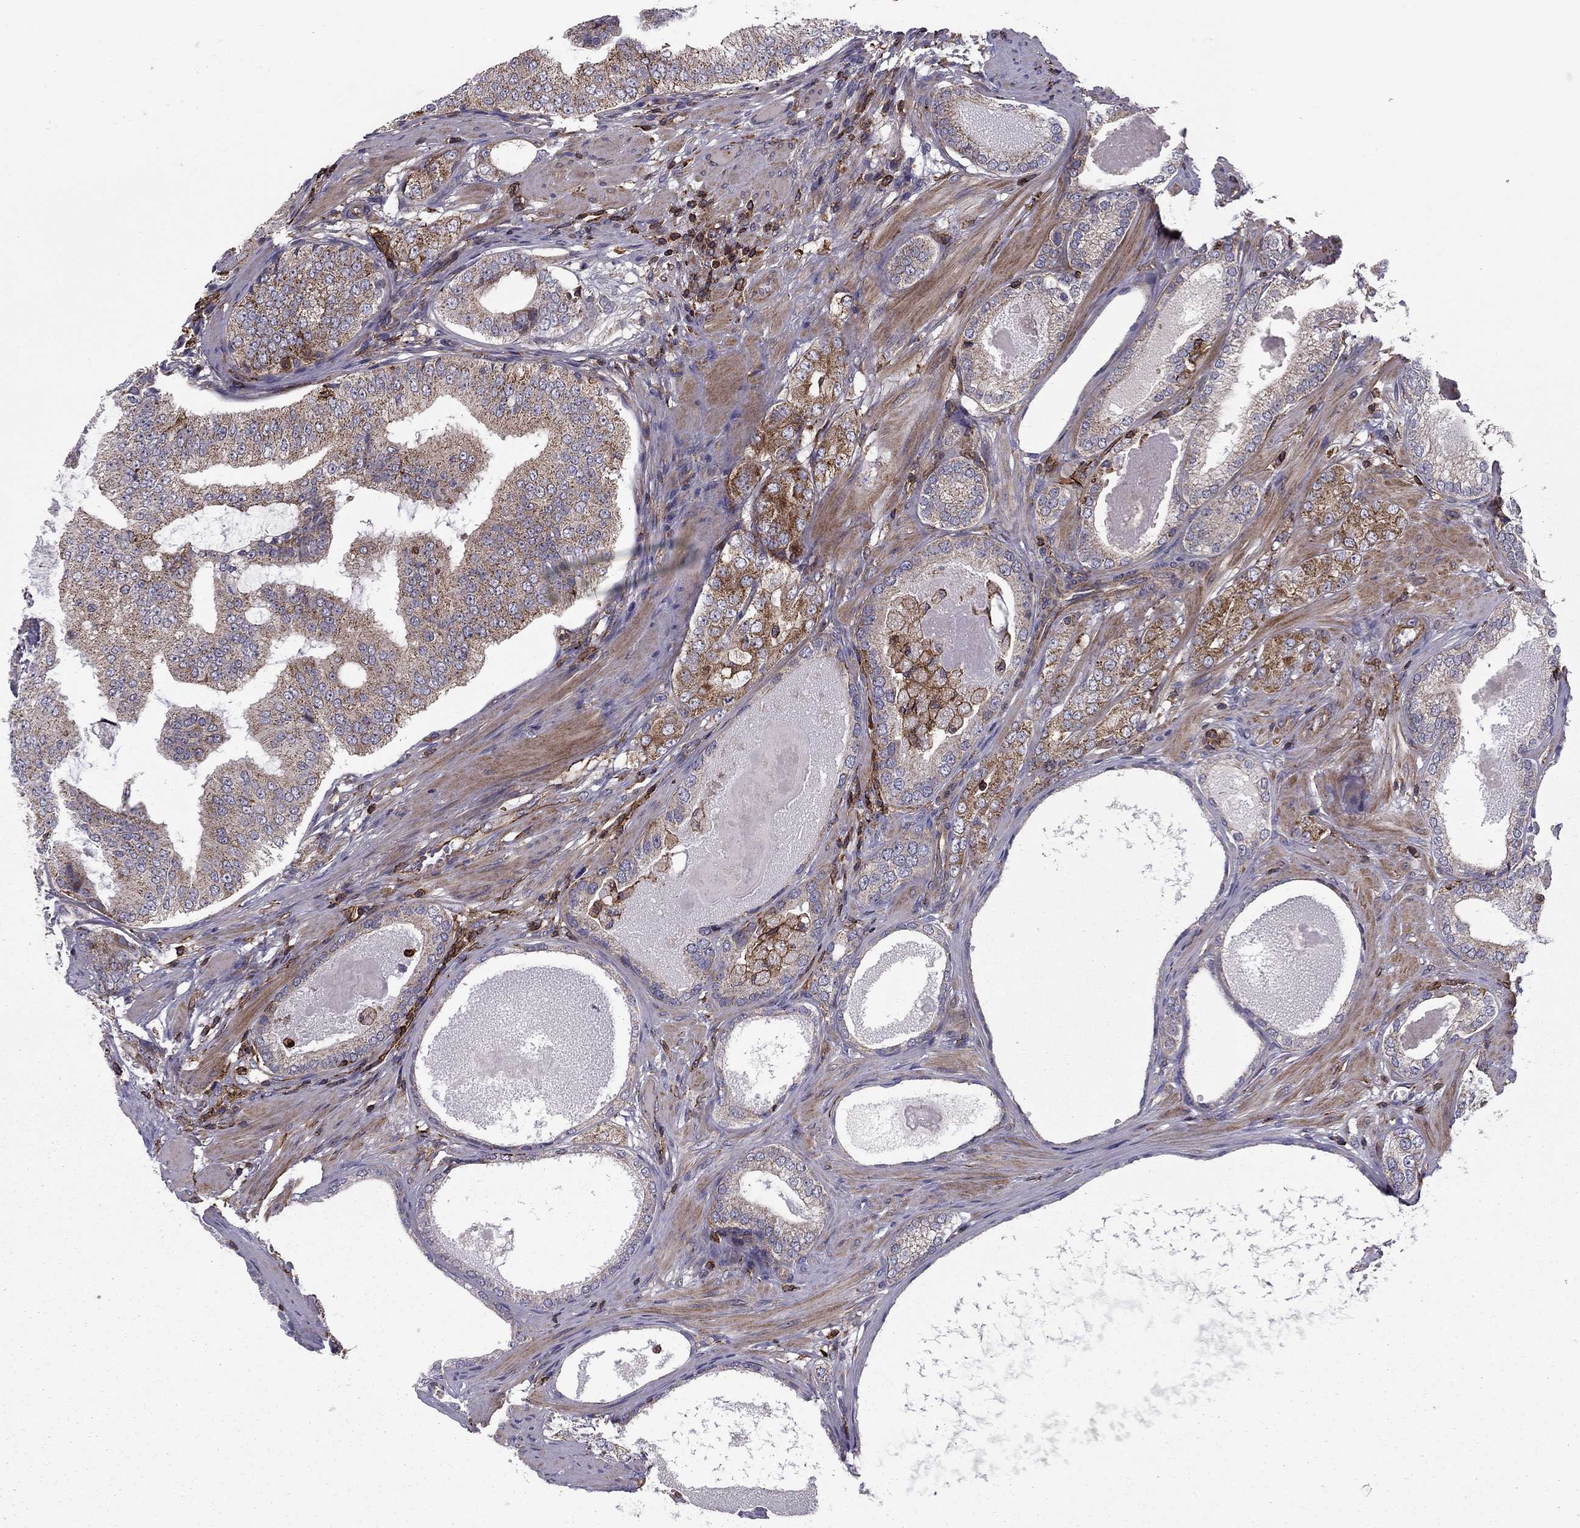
{"staining": {"intensity": "moderate", "quantity": "<25%", "location": "cytoplasmic/membranous"}, "tissue": "prostate cancer", "cell_type": "Tumor cells", "image_type": "cancer", "snomed": [{"axis": "morphology", "description": "Adenocarcinoma, High grade"}, {"axis": "topography", "description": "Prostate and seminal vesicle, NOS"}], "caption": "DAB immunohistochemical staining of human prostate high-grade adenocarcinoma exhibits moderate cytoplasmic/membranous protein staining in approximately <25% of tumor cells.", "gene": "ALG6", "patient": {"sex": "male", "age": 62}}